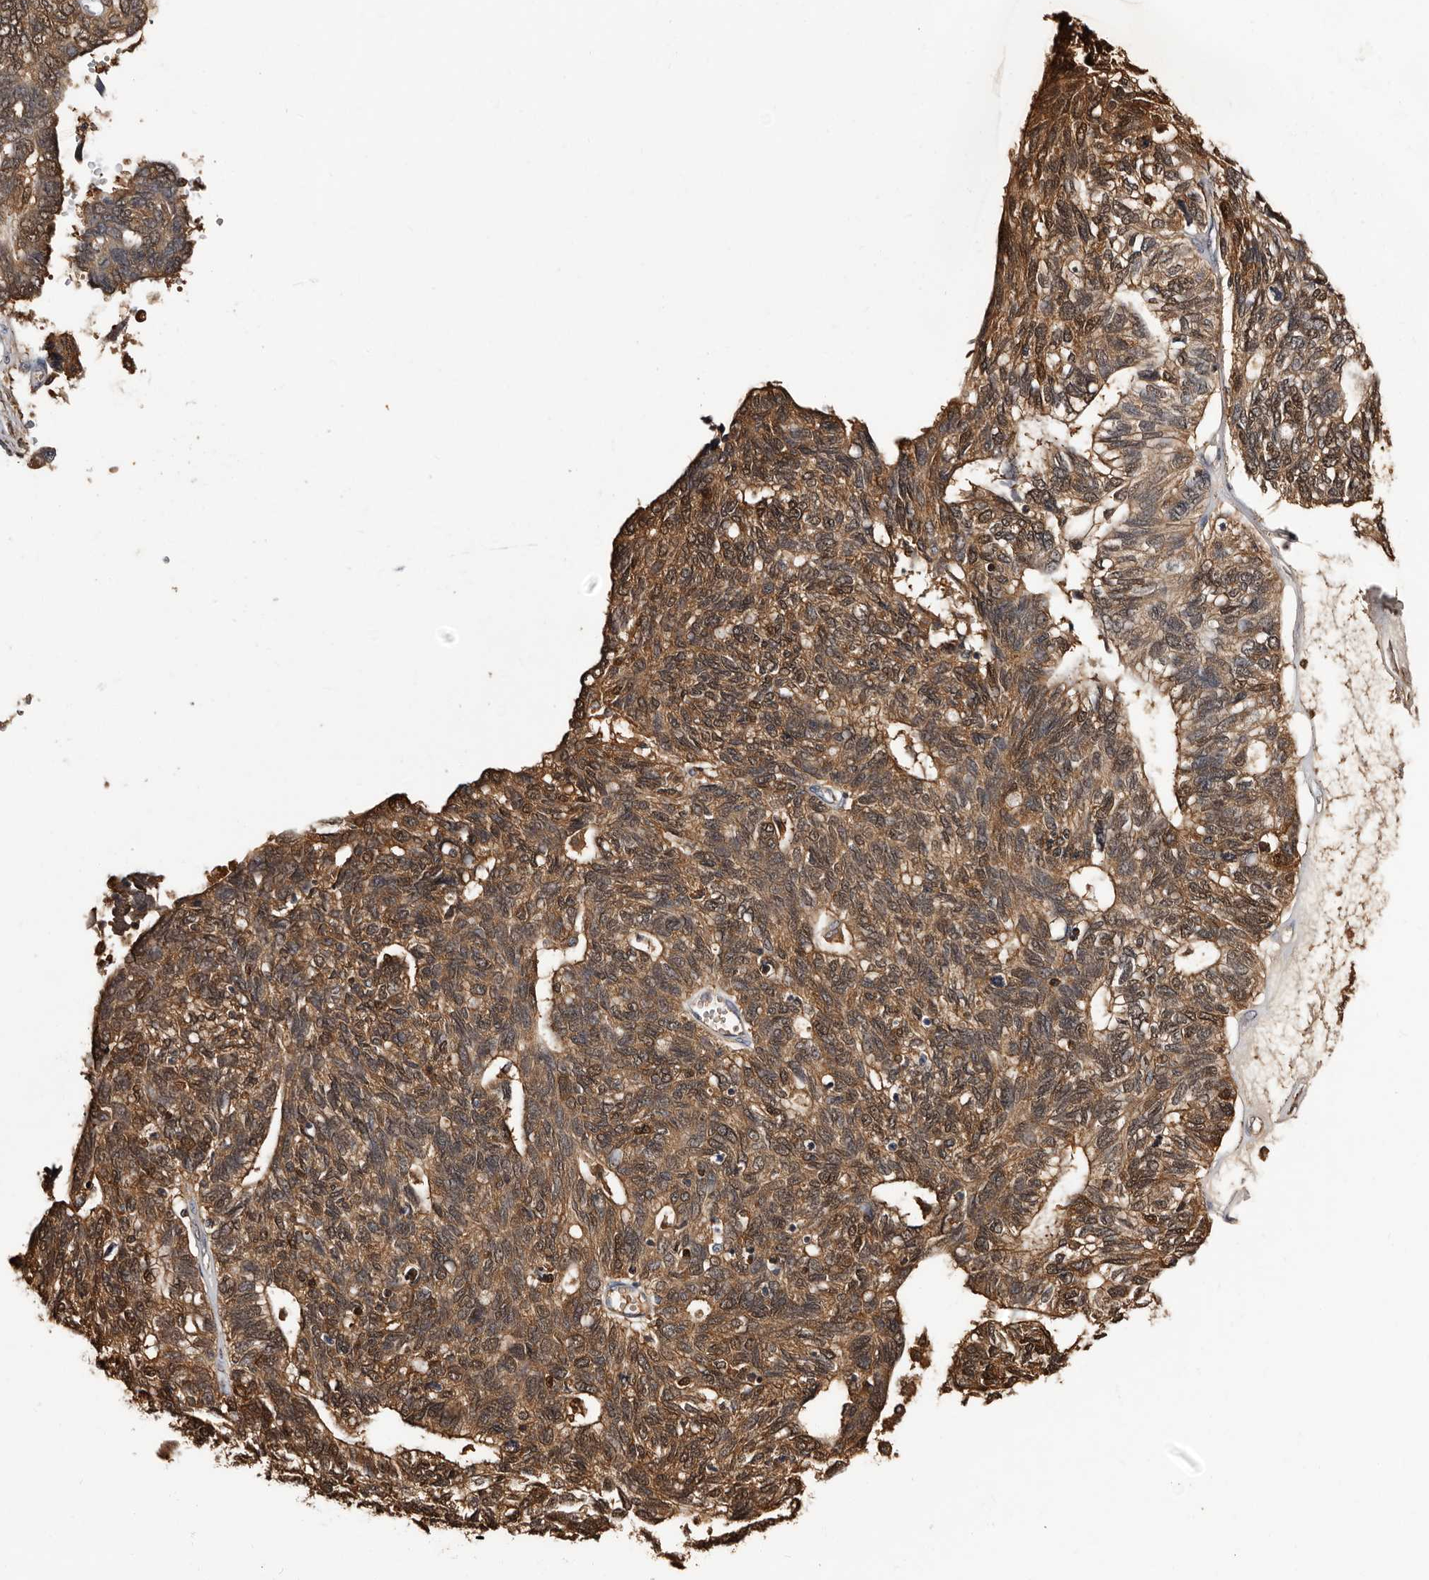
{"staining": {"intensity": "moderate", "quantity": ">75%", "location": "cytoplasmic/membranous,nuclear"}, "tissue": "ovarian cancer", "cell_type": "Tumor cells", "image_type": "cancer", "snomed": [{"axis": "morphology", "description": "Cystadenocarcinoma, serous, NOS"}, {"axis": "topography", "description": "Ovary"}], "caption": "Immunohistochemical staining of ovarian cancer (serous cystadenocarcinoma) demonstrates medium levels of moderate cytoplasmic/membranous and nuclear protein expression in approximately >75% of tumor cells.", "gene": "DNPH1", "patient": {"sex": "female", "age": 79}}